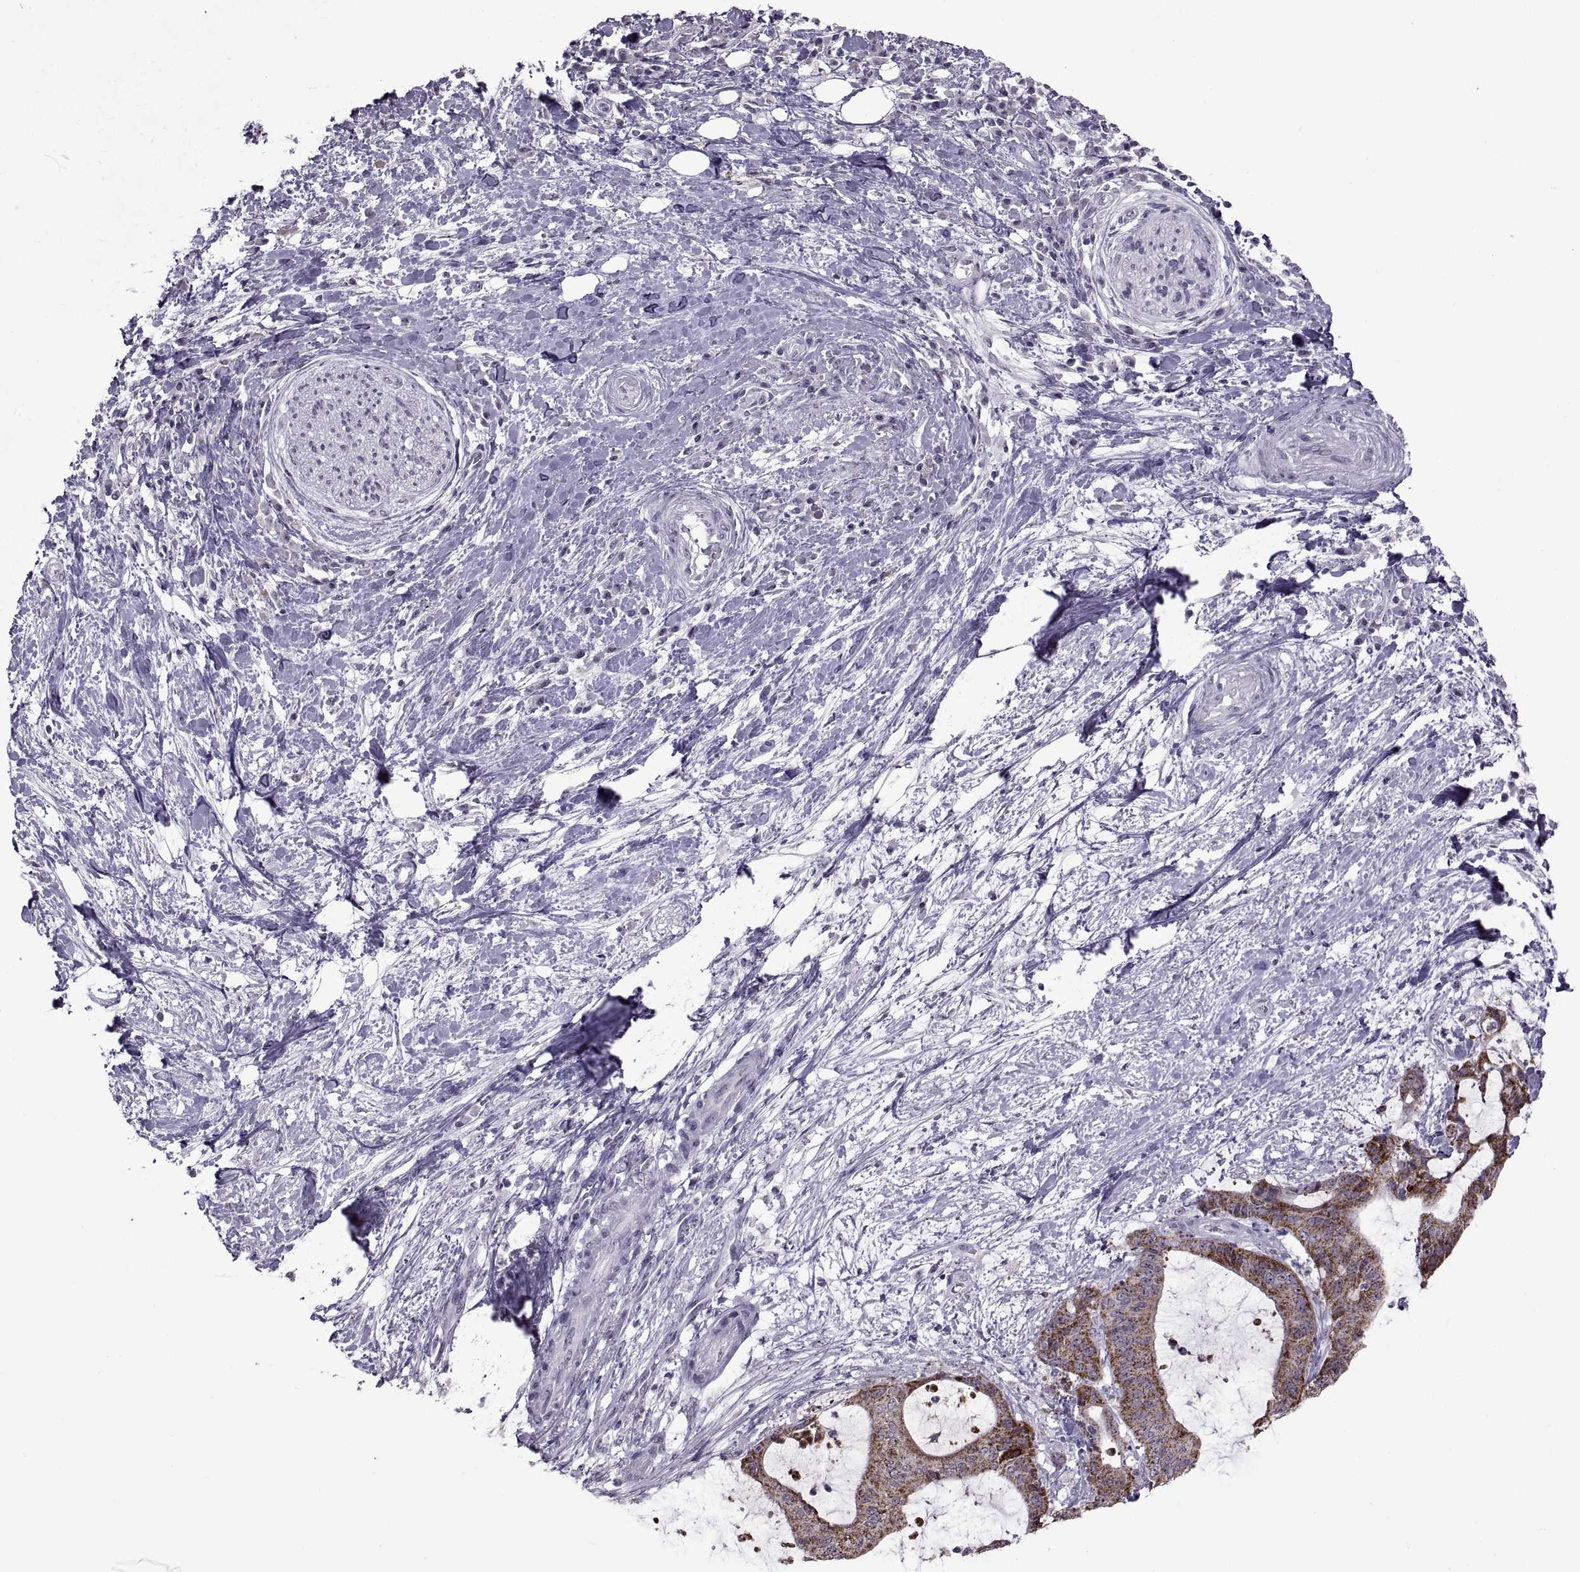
{"staining": {"intensity": "strong", "quantity": ">75%", "location": "cytoplasmic/membranous"}, "tissue": "liver cancer", "cell_type": "Tumor cells", "image_type": "cancer", "snomed": [{"axis": "morphology", "description": "Cholangiocarcinoma"}, {"axis": "topography", "description": "Liver"}], "caption": "The image shows a brown stain indicating the presence of a protein in the cytoplasmic/membranous of tumor cells in liver cholangiocarcinoma.", "gene": "ASIC2", "patient": {"sex": "female", "age": 73}}